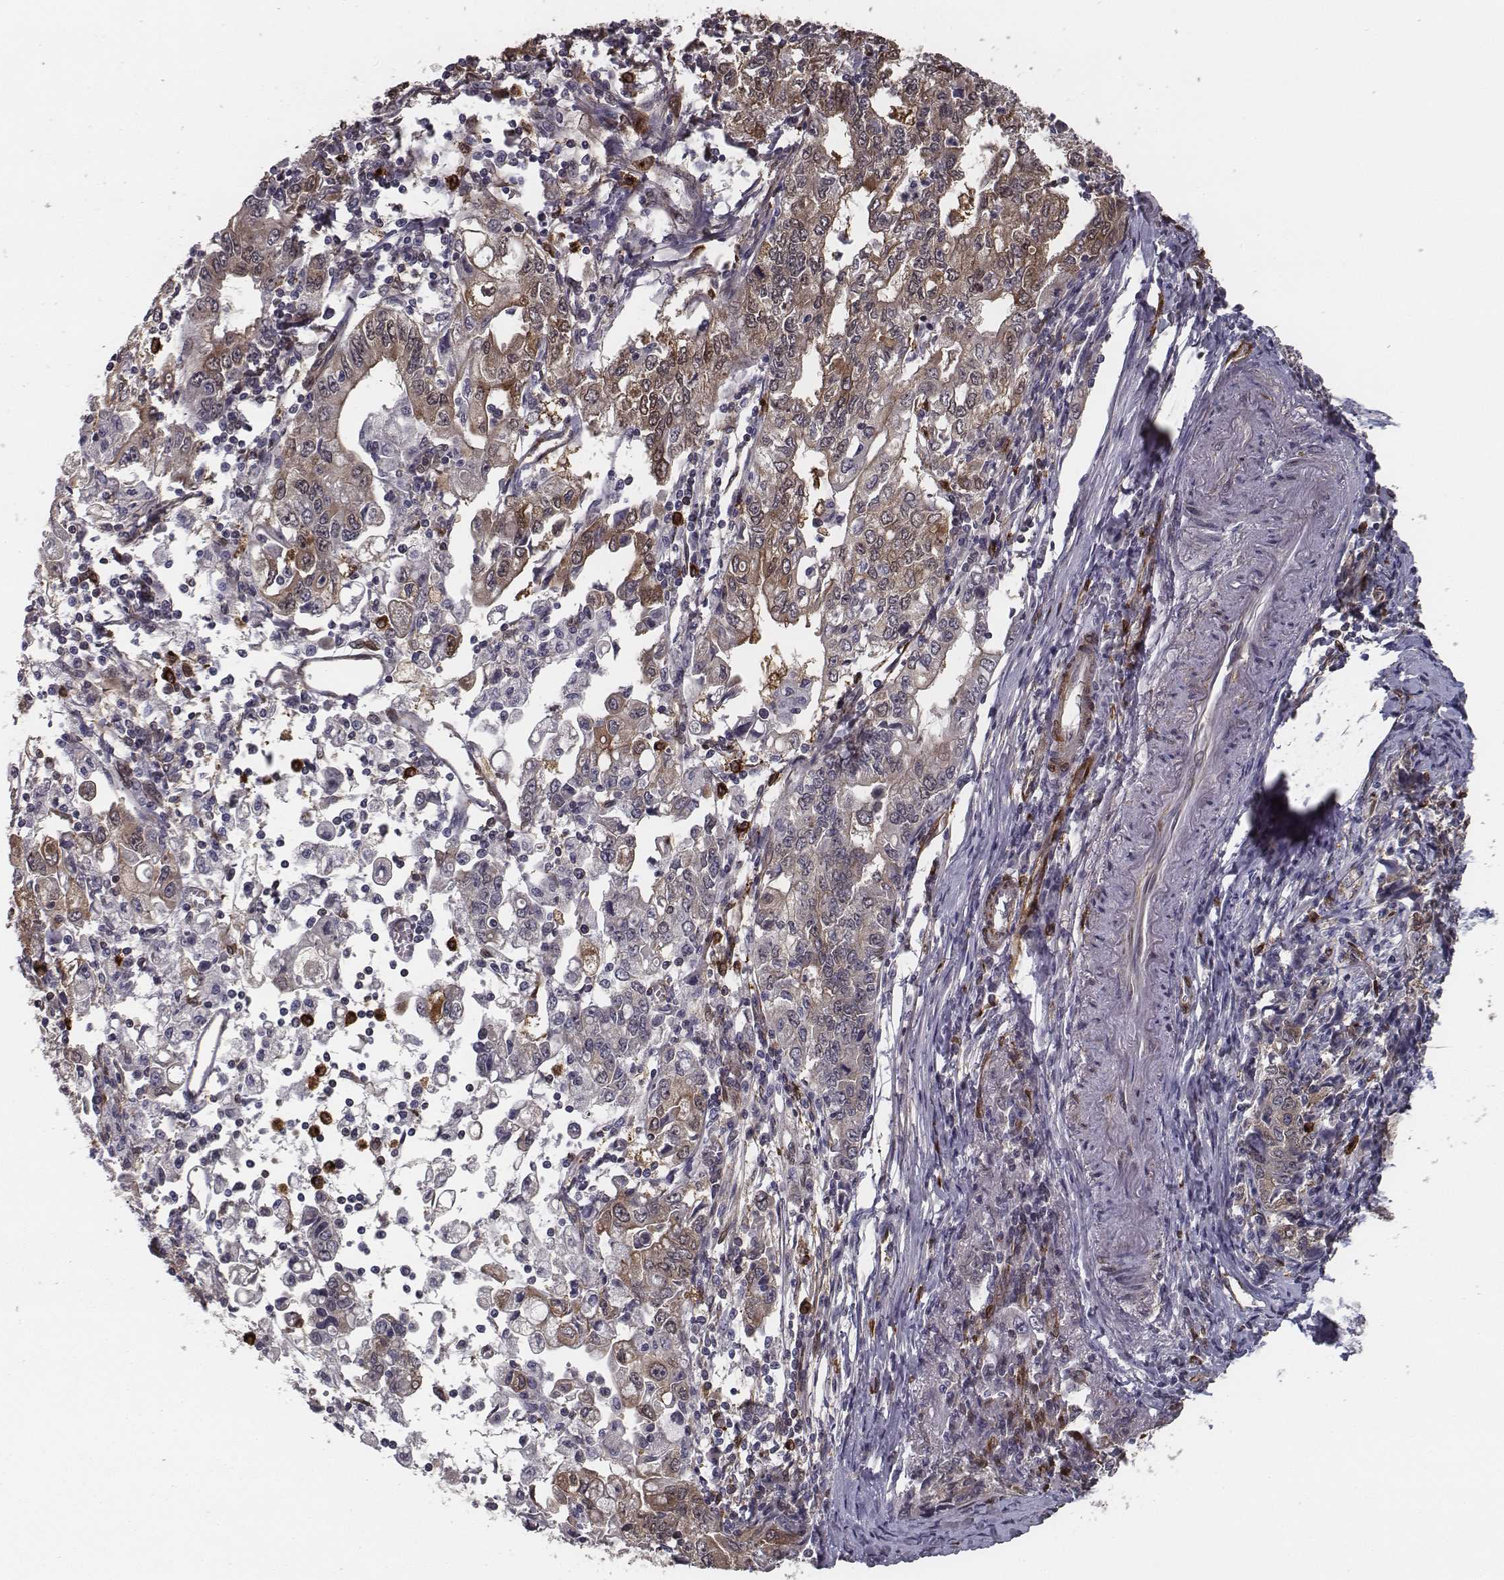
{"staining": {"intensity": "moderate", "quantity": ">75%", "location": "cytoplasmic/membranous"}, "tissue": "stomach cancer", "cell_type": "Tumor cells", "image_type": "cancer", "snomed": [{"axis": "morphology", "description": "Adenocarcinoma, NOS"}, {"axis": "topography", "description": "Stomach, lower"}], "caption": "Immunohistochemical staining of adenocarcinoma (stomach) demonstrates medium levels of moderate cytoplasmic/membranous expression in about >75% of tumor cells. (Brightfield microscopy of DAB IHC at high magnification).", "gene": "ISYNA1", "patient": {"sex": "female", "age": 72}}